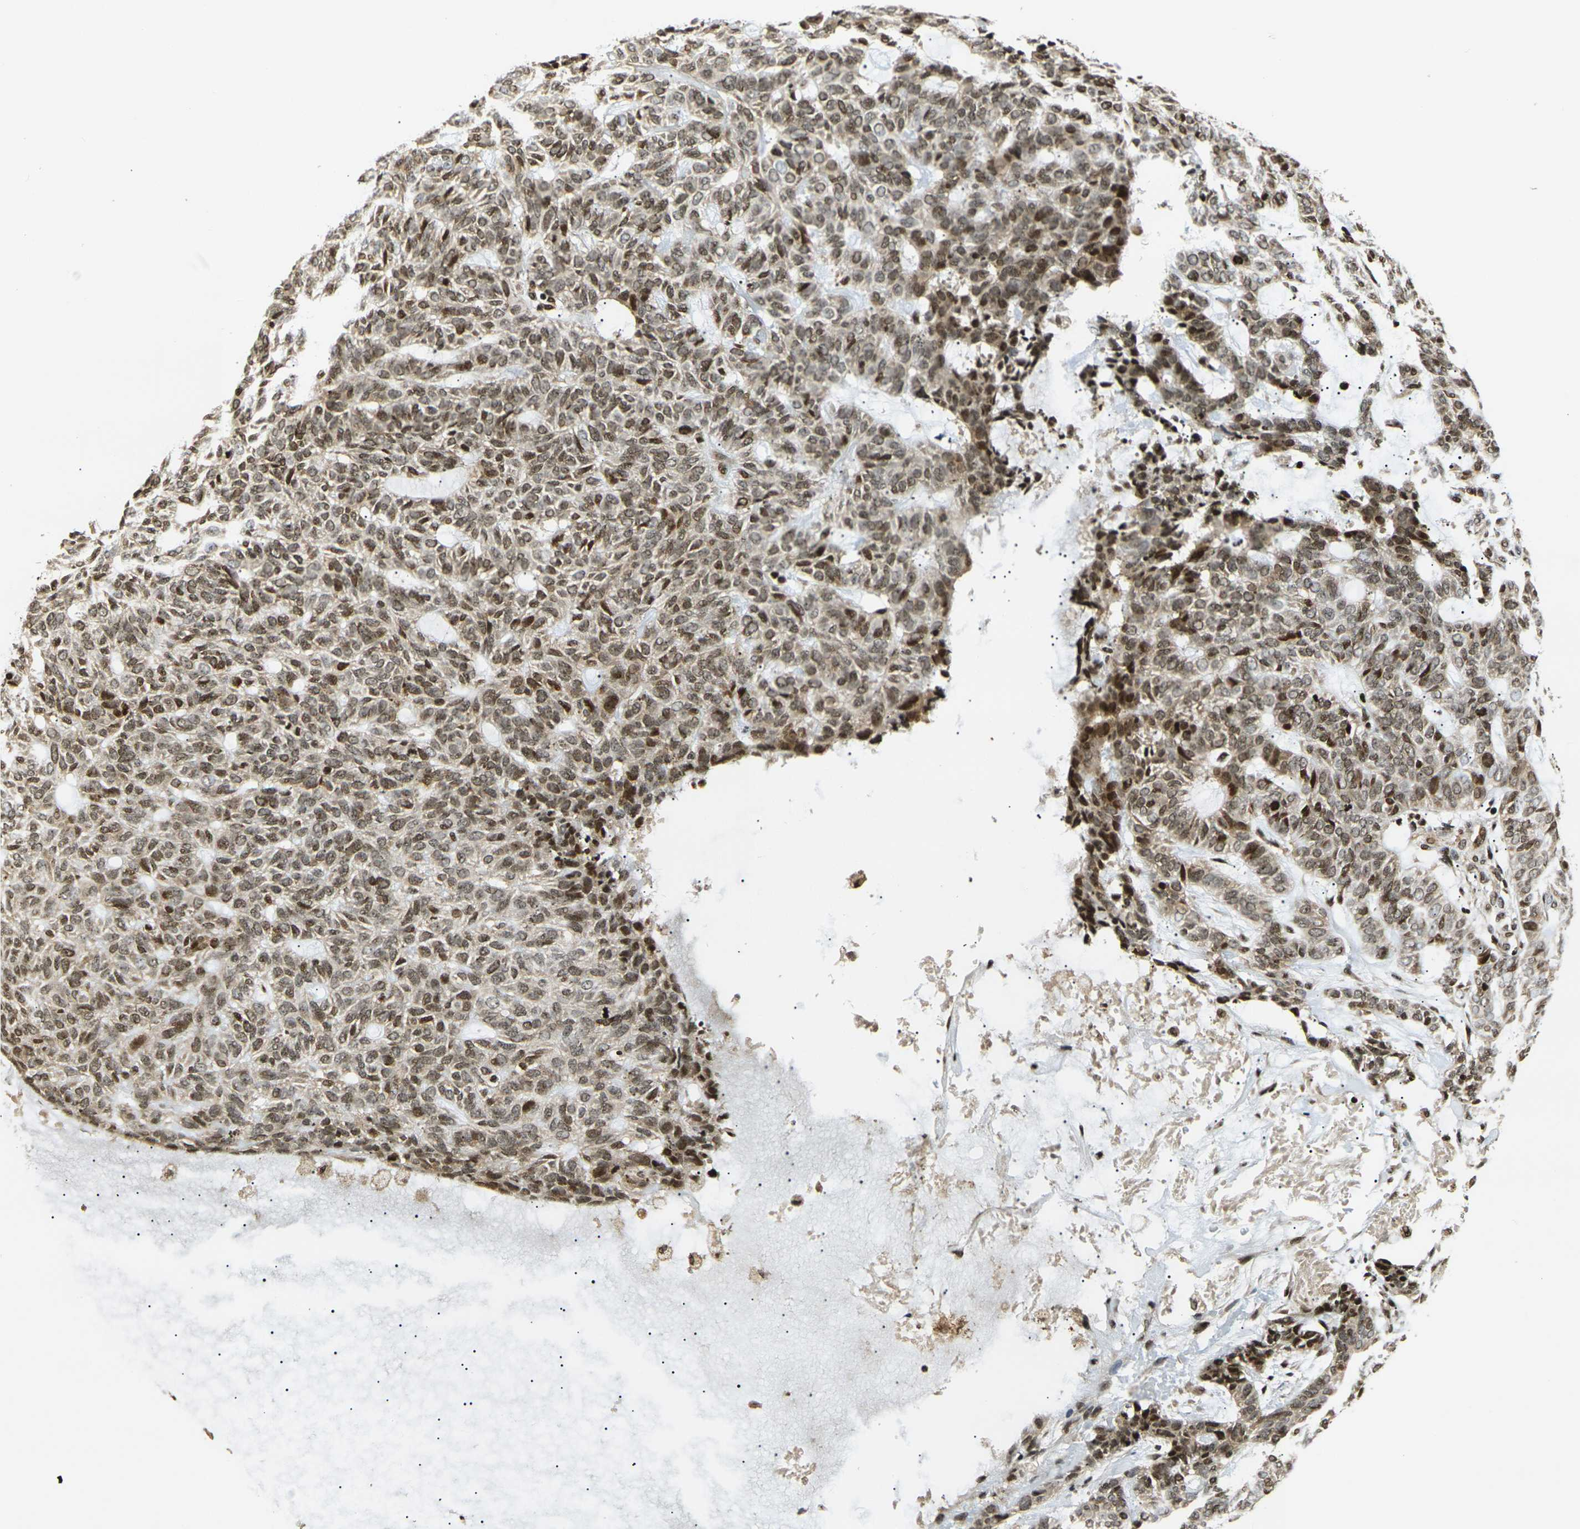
{"staining": {"intensity": "moderate", "quantity": ">75%", "location": "nuclear"}, "tissue": "skin cancer", "cell_type": "Tumor cells", "image_type": "cancer", "snomed": [{"axis": "morphology", "description": "Basal cell carcinoma"}, {"axis": "topography", "description": "Skin"}], "caption": "Moderate nuclear positivity is seen in approximately >75% of tumor cells in skin cancer.", "gene": "ACTL6A", "patient": {"sex": "male", "age": 87}}